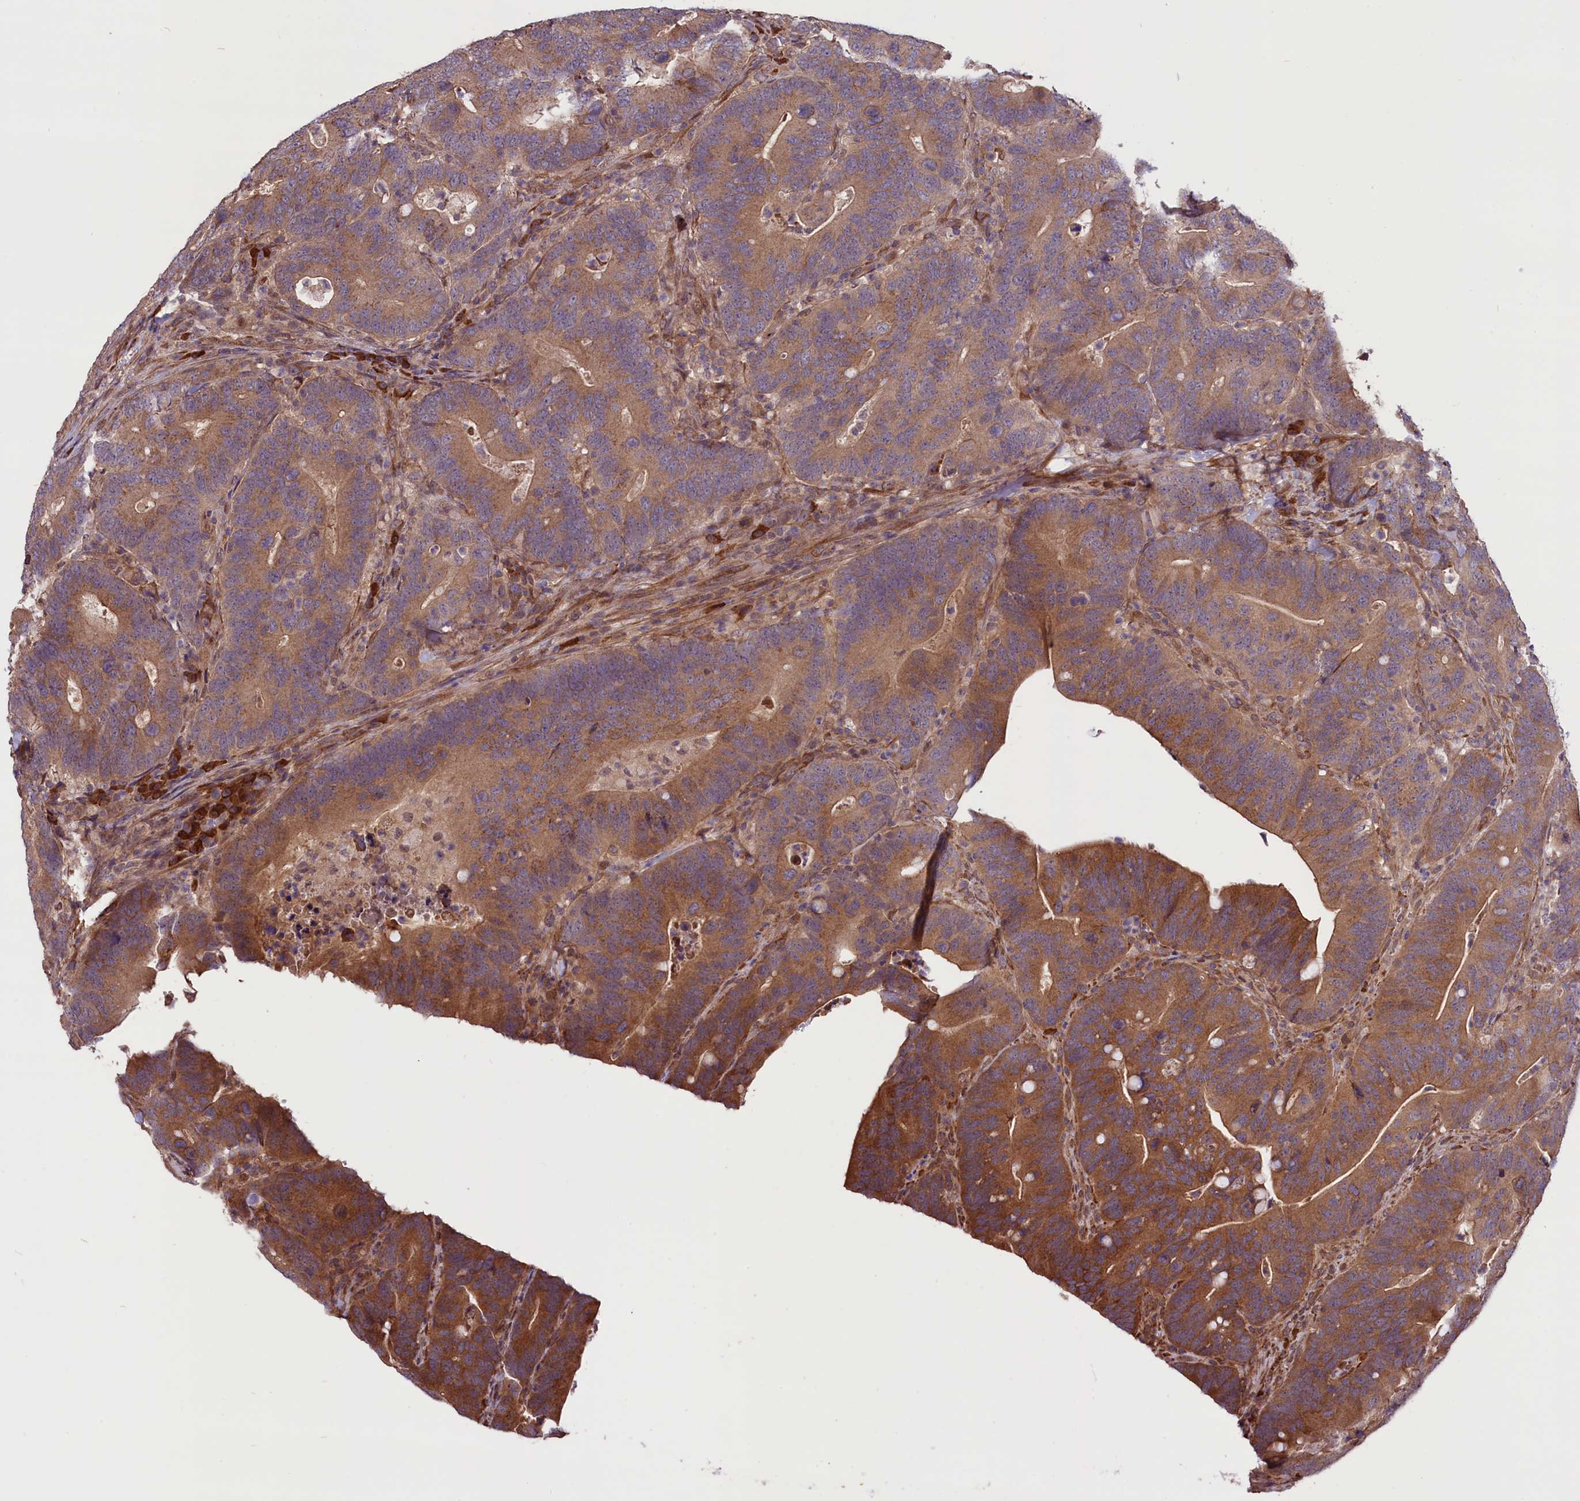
{"staining": {"intensity": "moderate", "quantity": ">75%", "location": "cytoplasmic/membranous"}, "tissue": "colorectal cancer", "cell_type": "Tumor cells", "image_type": "cancer", "snomed": [{"axis": "morphology", "description": "Adenocarcinoma, NOS"}, {"axis": "topography", "description": "Colon"}], "caption": "Colorectal cancer was stained to show a protein in brown. There is medium levels of moderate cytoplasmic/membranous staining in about >75% of tumor cells.", "gene": "HDAC5", "patient": {"sex": "female", "age": 66}}